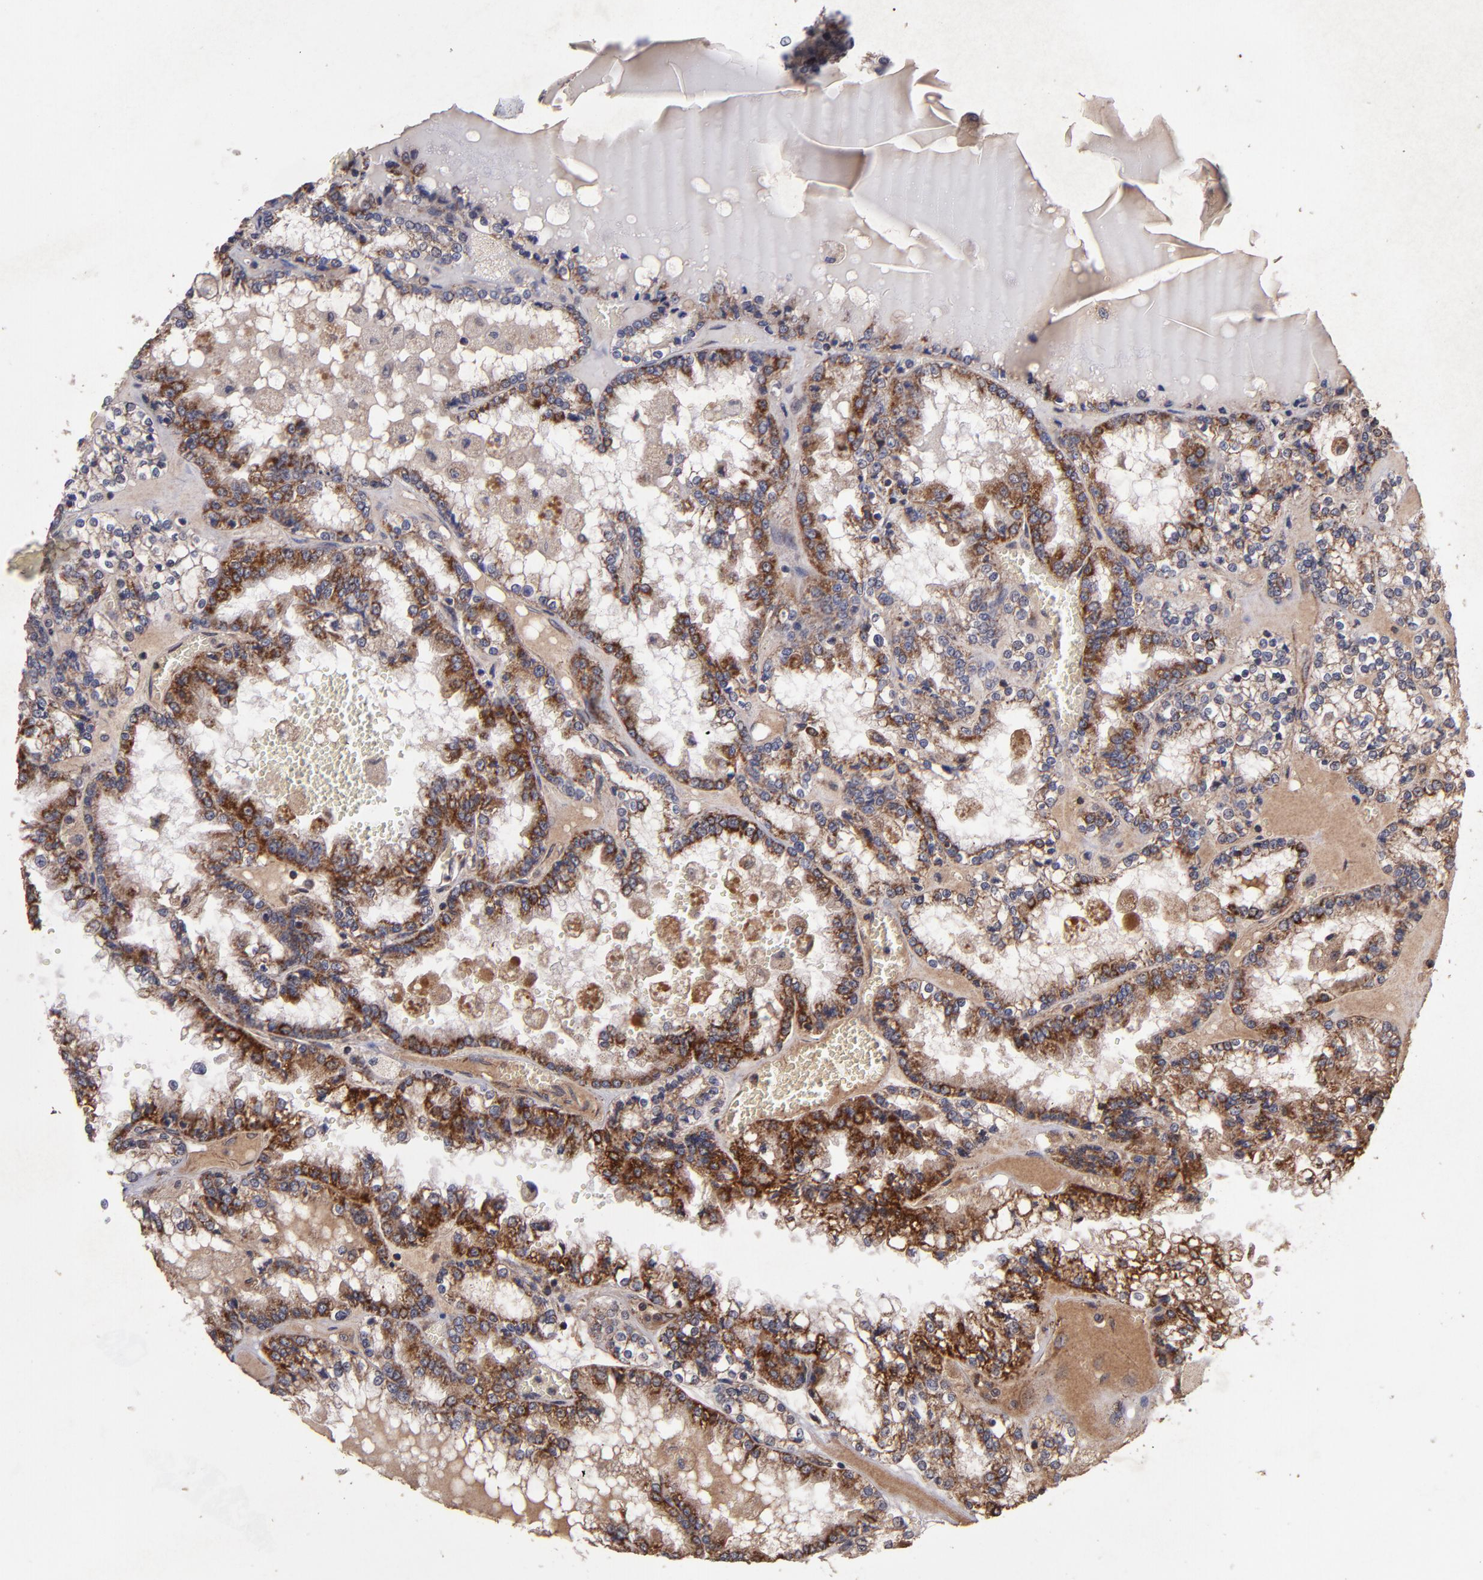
{"staining": {"intensity": "moderate", "quantity": "25%-75%", "location": "cytoplasmic/membranous"}, "tissue": "renal cancer", "cell_type": "Tumor cells", "image_type": "cancer", "snomed": [{"axis": "morphology", "description": "Adenocarcinoma, NOS"}, {"axis": "topography", "description": "Kidney"}], "caption": "IHC staining of renal cancer (adenocarcinoma), which displays medium levels of moderate cytoplasmic/membranous staining in about 25%-75% of tumor cells indicating moderate cytoplasmic/membranous protein positivity. The staining was performed using DAB (3,3'-diaminobenzidine) (brown) for protein detection and nuclei were counterstained in hematoxylin (blue).", "gene": "TIMM9", "patient": {"sex": "female", "age": 56}}